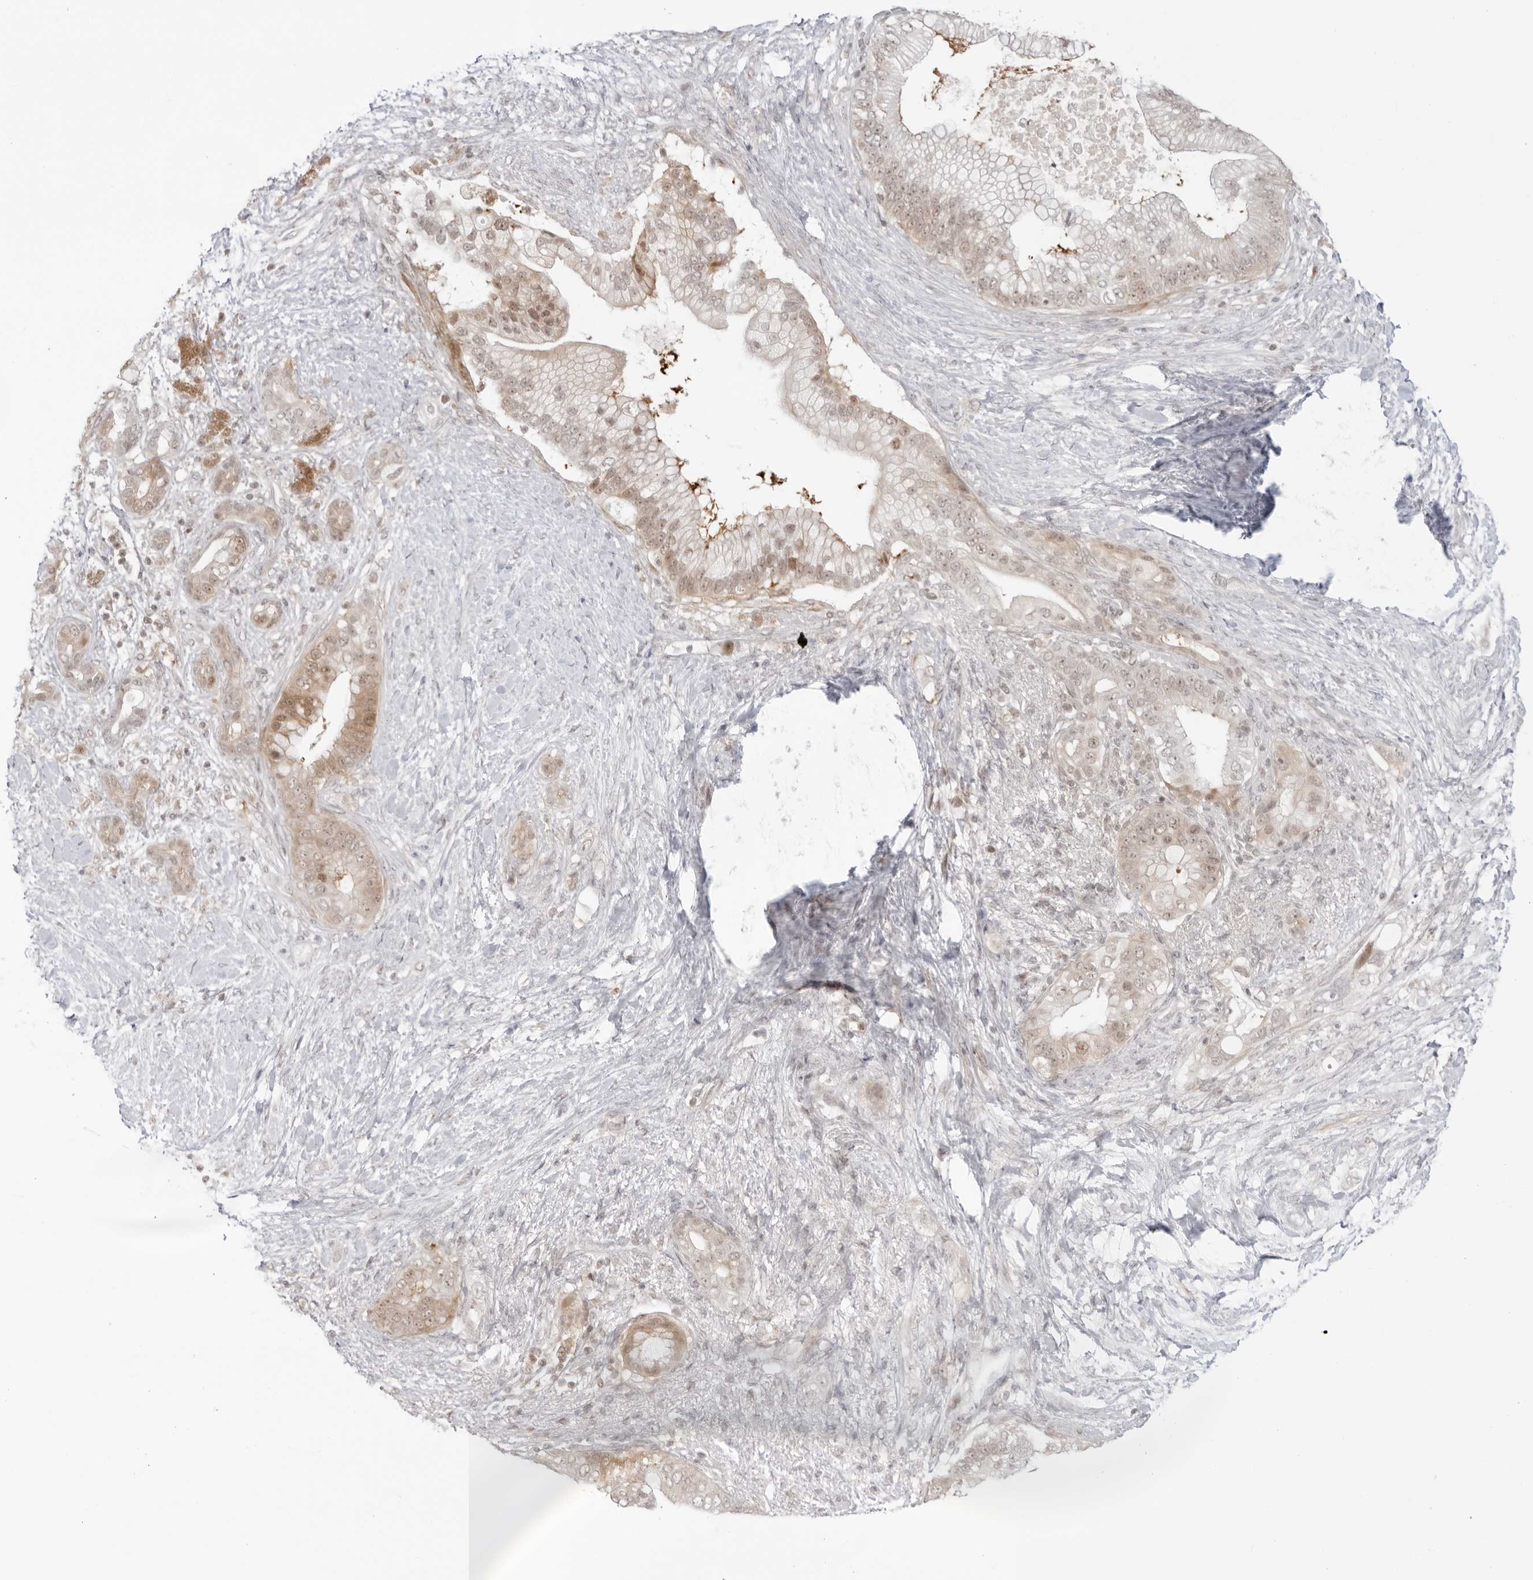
{"staining": {"intensity": "moderate", "quantity": "<25%", "location": "cytoplasmic/membranous,nuclear"}, "tissue": "pancreatic cancer", "cell_type": "Tumor cells", "image_type": "cancer", "snomed": [{"axis": "morphology", "description": "Adenocarcinoma, NOS"}, {"axis": "topography", "description": "Pancreas"}], "caption": "Adenocarcinoma (pancreatic) tissue exhibits moderate cytoplasmic/membranous and nuclear expression in approximately <25% of tumor cells", "gene": "RNF146", "patient": {"sex": "male", "age": 53}}